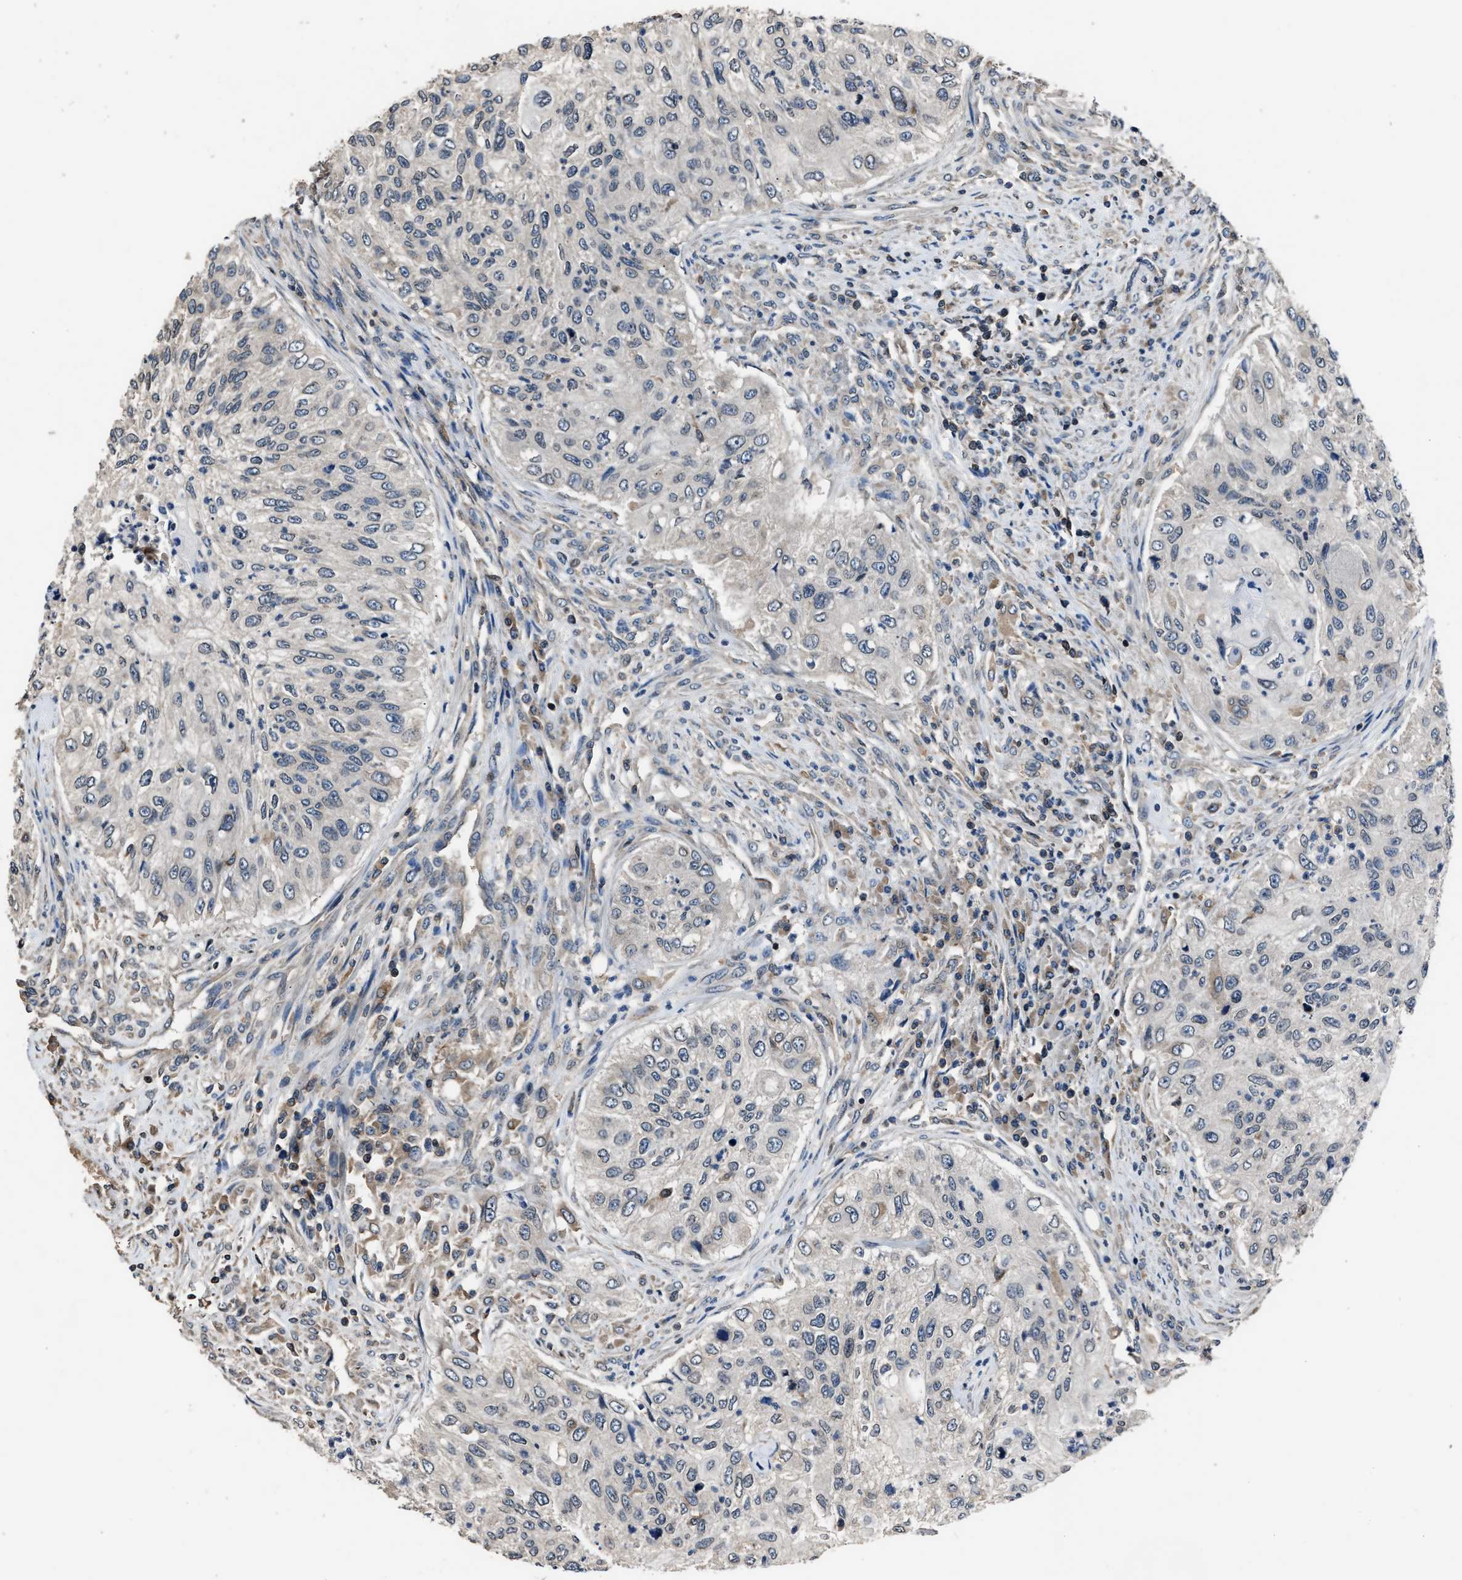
{"staining": {"intensity": "negative", "quantity": "none", "location": "none"}, "tissue": "urothelial cancer", "cell_type": "Tumor cells", "image_type": "cancer", "snomed": [{"axis": "morphology", "description": "Urothelial carcinoma, High grade"}, {"axis": "topography", "description": "Urinary bladder"}], "caption": "Tumor cells show no significant protein positivity in high-grade urothelial carcinoma.", "gene": "TNRC18", "patient": {"sex": "female", "age": 60}}